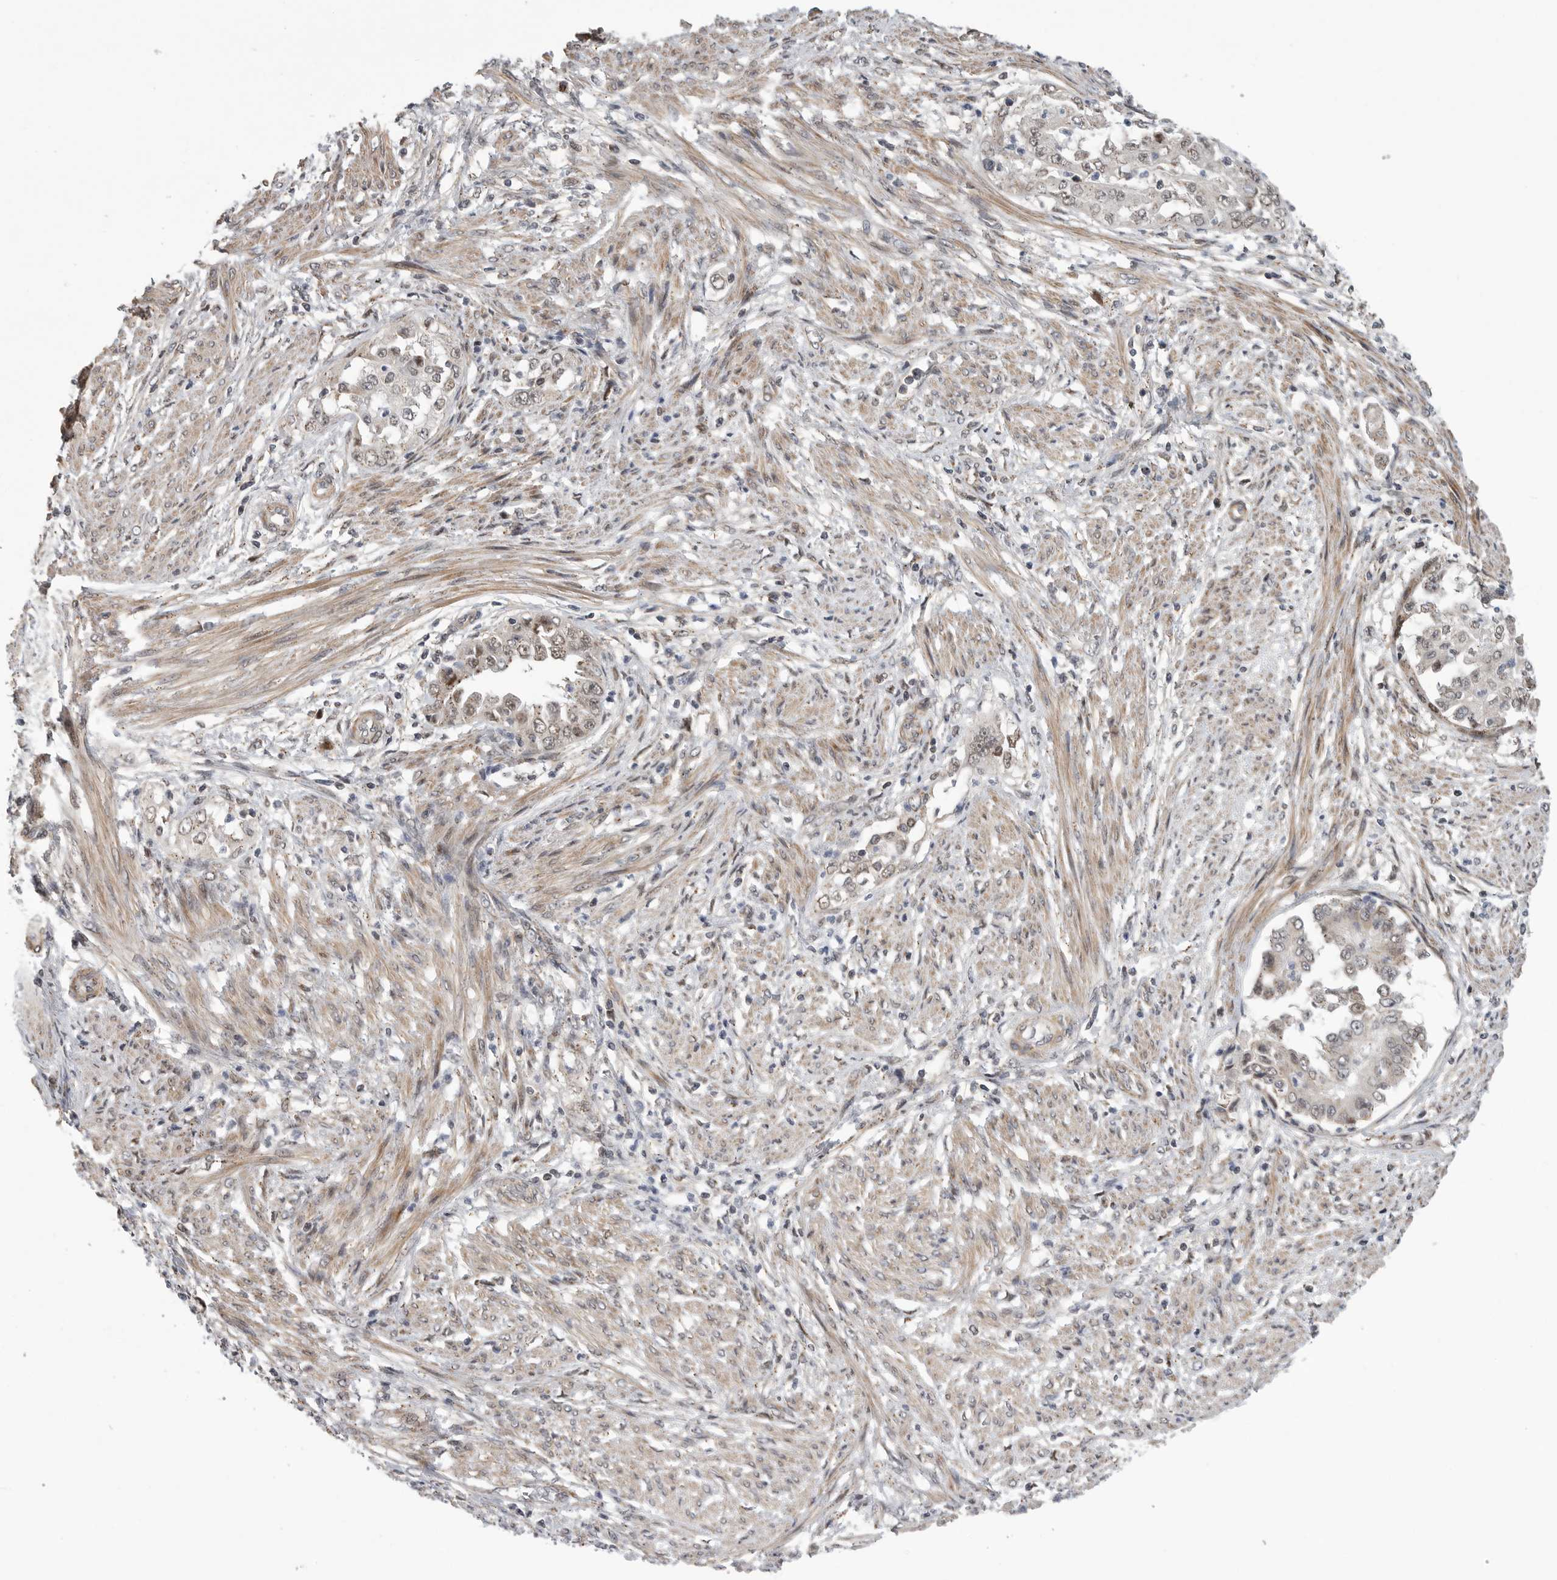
{"staining": {"intensity": "moderate", "quantity": "<25%", "location": "cytoplasmic/membranous"}, "tissue": "endometrial cancer", "cell_type": "Tumor cells", "image_type": "cancer", "snomed": [{"axis": "morphology", "description": "Adenocarcinoma, NOS"}, {"axis": "topography", "description": "Endometrium"}], "caption": "Adenocarcinoma (endometrial) tissue shows moderate cytoplasmic/membranous expression in approximately <25% of tumor cells, visualized by immunohistochemistry.", "gene": "TMPRSS11F", "patient": {"sex": "female", "age": 85}}